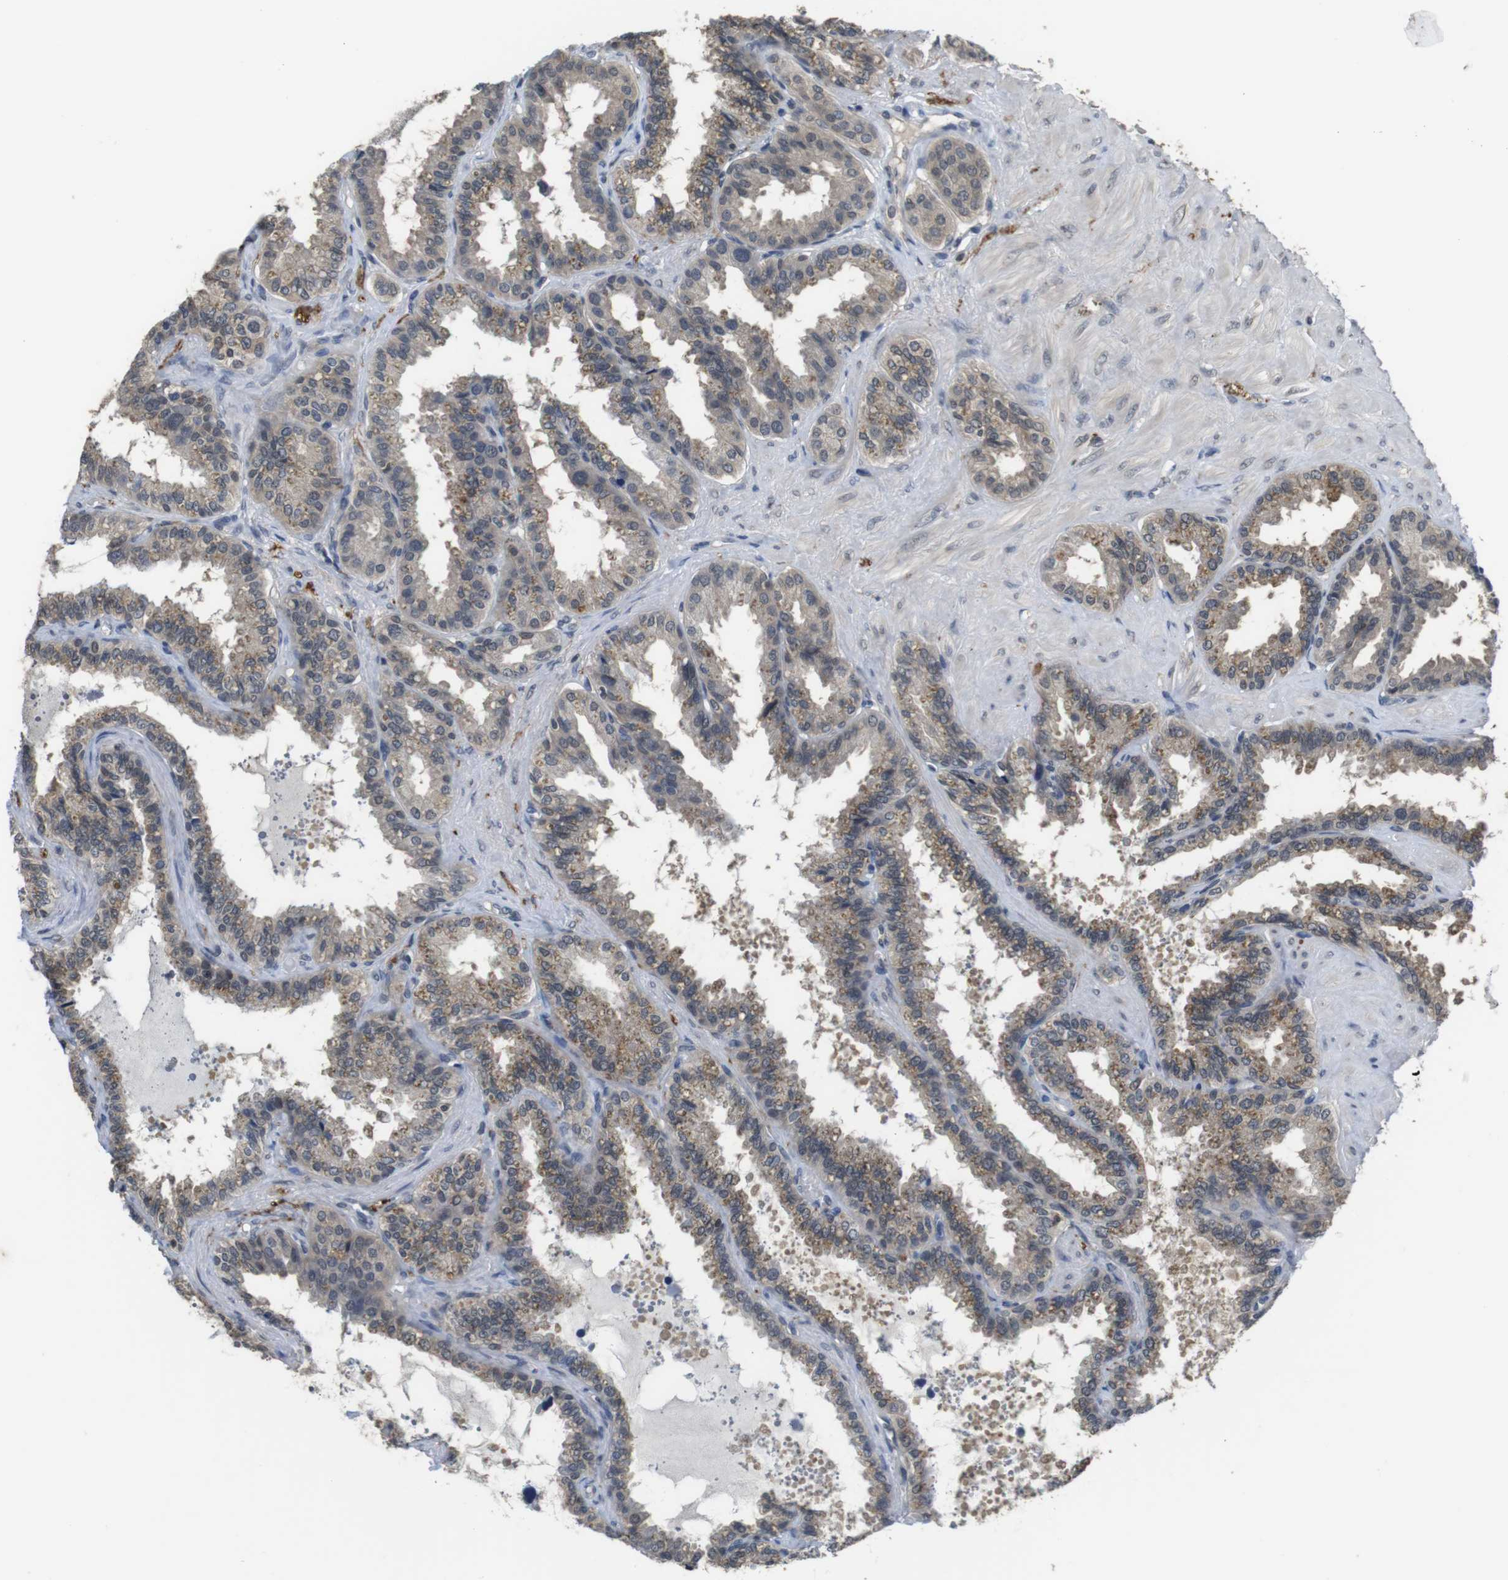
{"staining": {"intensity": "weak", "quantity": "25%-75%", "location": "cytoplasmic/membranous,nuclear"}, "tissue": "seminal vesicle", "cell_type": "Glandular cells", "image_type": "normal", "snomed": [{"axis": "morphology", "description": "Normal tissue, NOS"}, {"axis": "topography", "description": "Seminal veicle"}], "caption": "A brown stain labels weak cytoplasmic/membranous,nuclear staining of a protein in glandular cells of unremarkable seminal vesicle.", "gene": "FADD", "patient": {"sex": "male", "age": 46}}